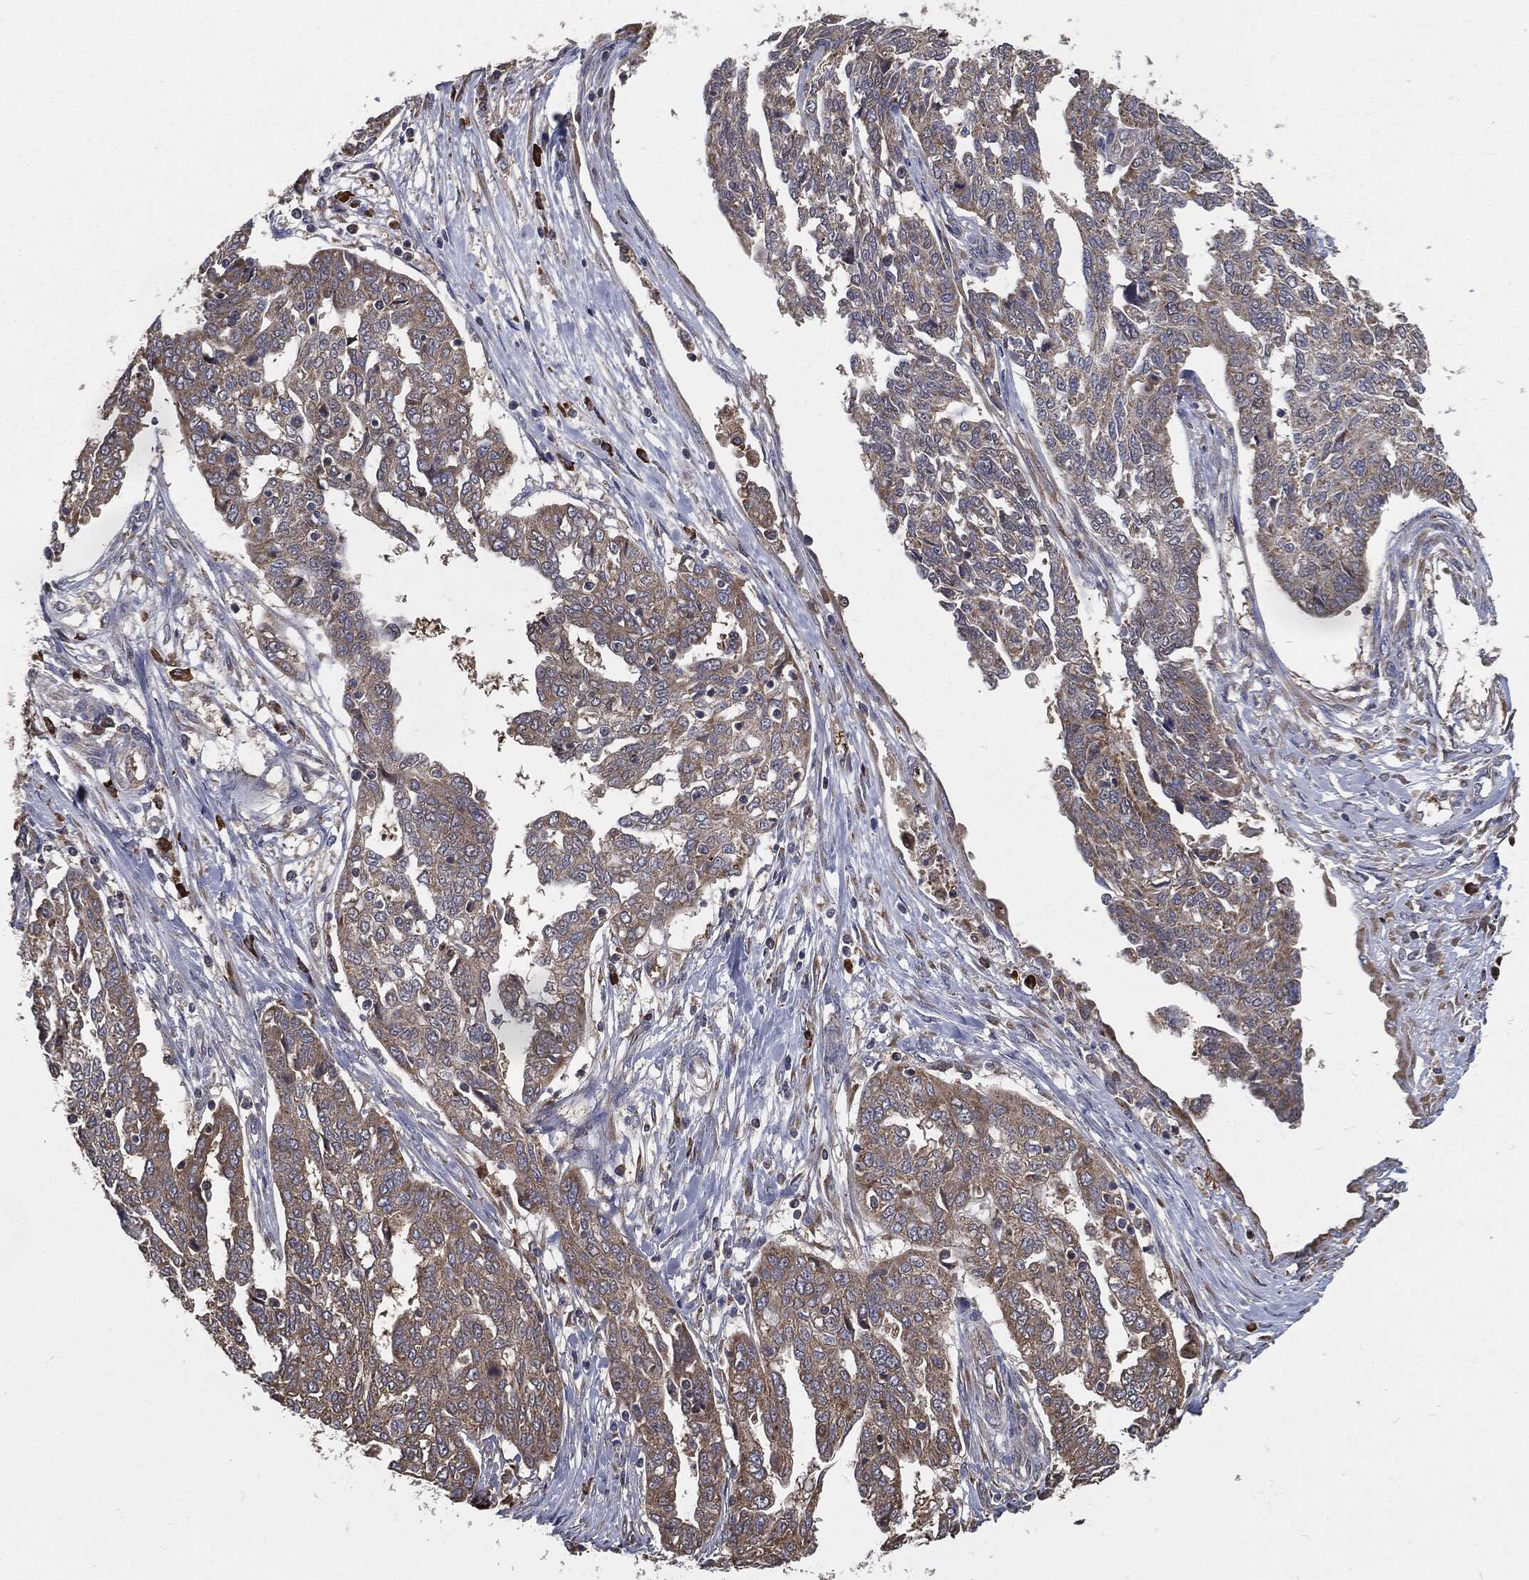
{"staining": {"intensity": "weak", "quantity": ">75%", "location": "cytoplasmic/membranous"}, "tissue": "ovarian cancer", "cell_type": "Tumor cells", "image_type": "cancer", "snomed": [{"axis": "morphology", "description": "Cystadenocarcinoma, serous, NOS"}, {"axis": "topography", "description": "Ovary"}], "caption": "Weak cytoplasmic/membranous staining is appreciated in approximately >75% of tumor cells in serous cystadenocarcinoma (ovarian).", "gene": "PRDX4", "patient": {"sex": "female", "age": 67}}